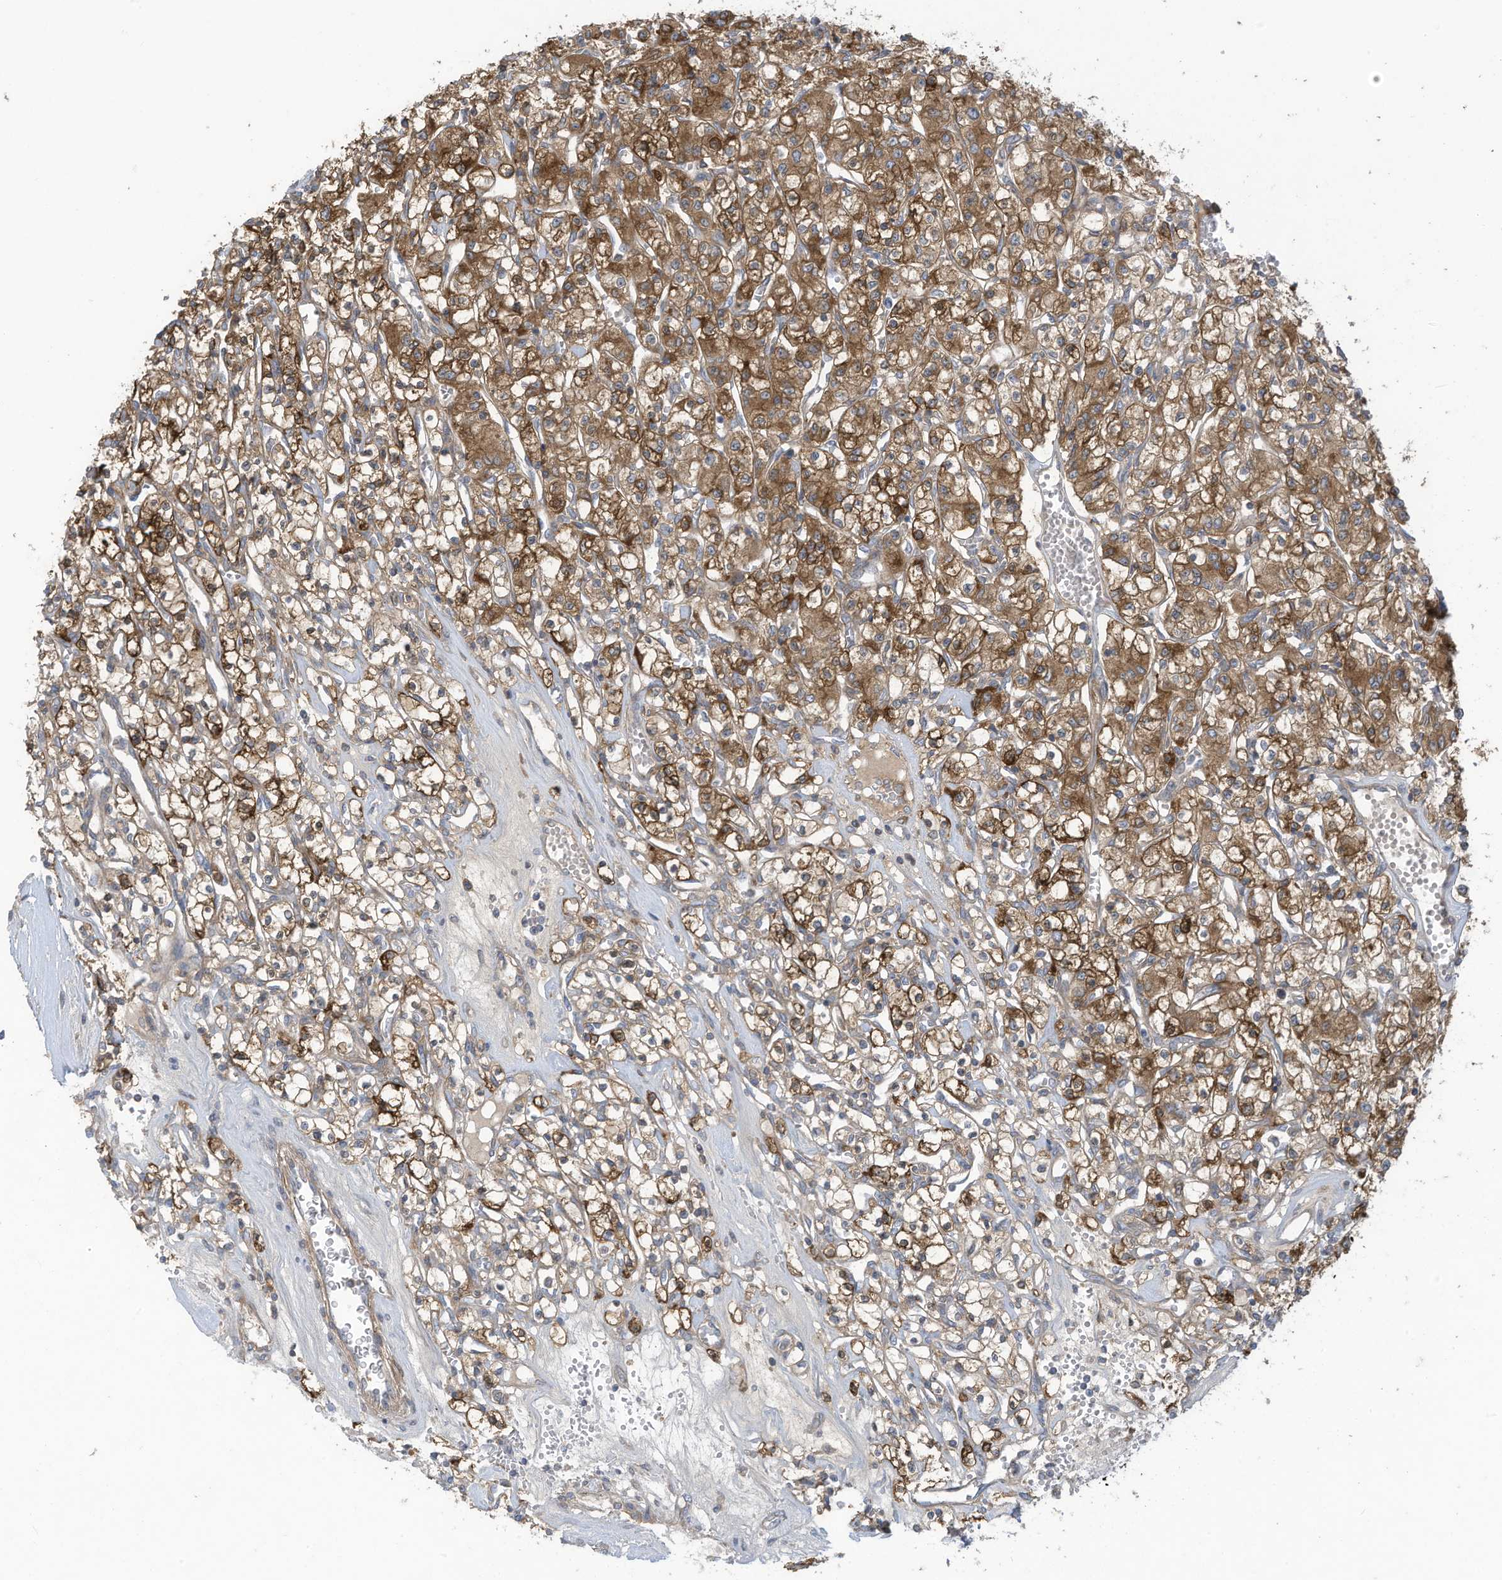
{"staining": {"intensity": "strong", "quantity": ">75%", "location": "cytoplasmic/membranous"}, "tissue": "renal cancer", "cell_type": "Tumor cells", "image_type": "cancer", "snomed": [{"axis": "morphology", "description": "Adenocarcinoma, NOS"}, {"axis": "topography", "description": "Kidney"}], "caption": "Adenocarcinoma (renal) stained for a protein (brown) exhibits strong cytoplasmic/membranous positive expression in approximately >75% of tumor cells.", "gene": "ADI1", "patient": {"sex": "female", "age": 59}}